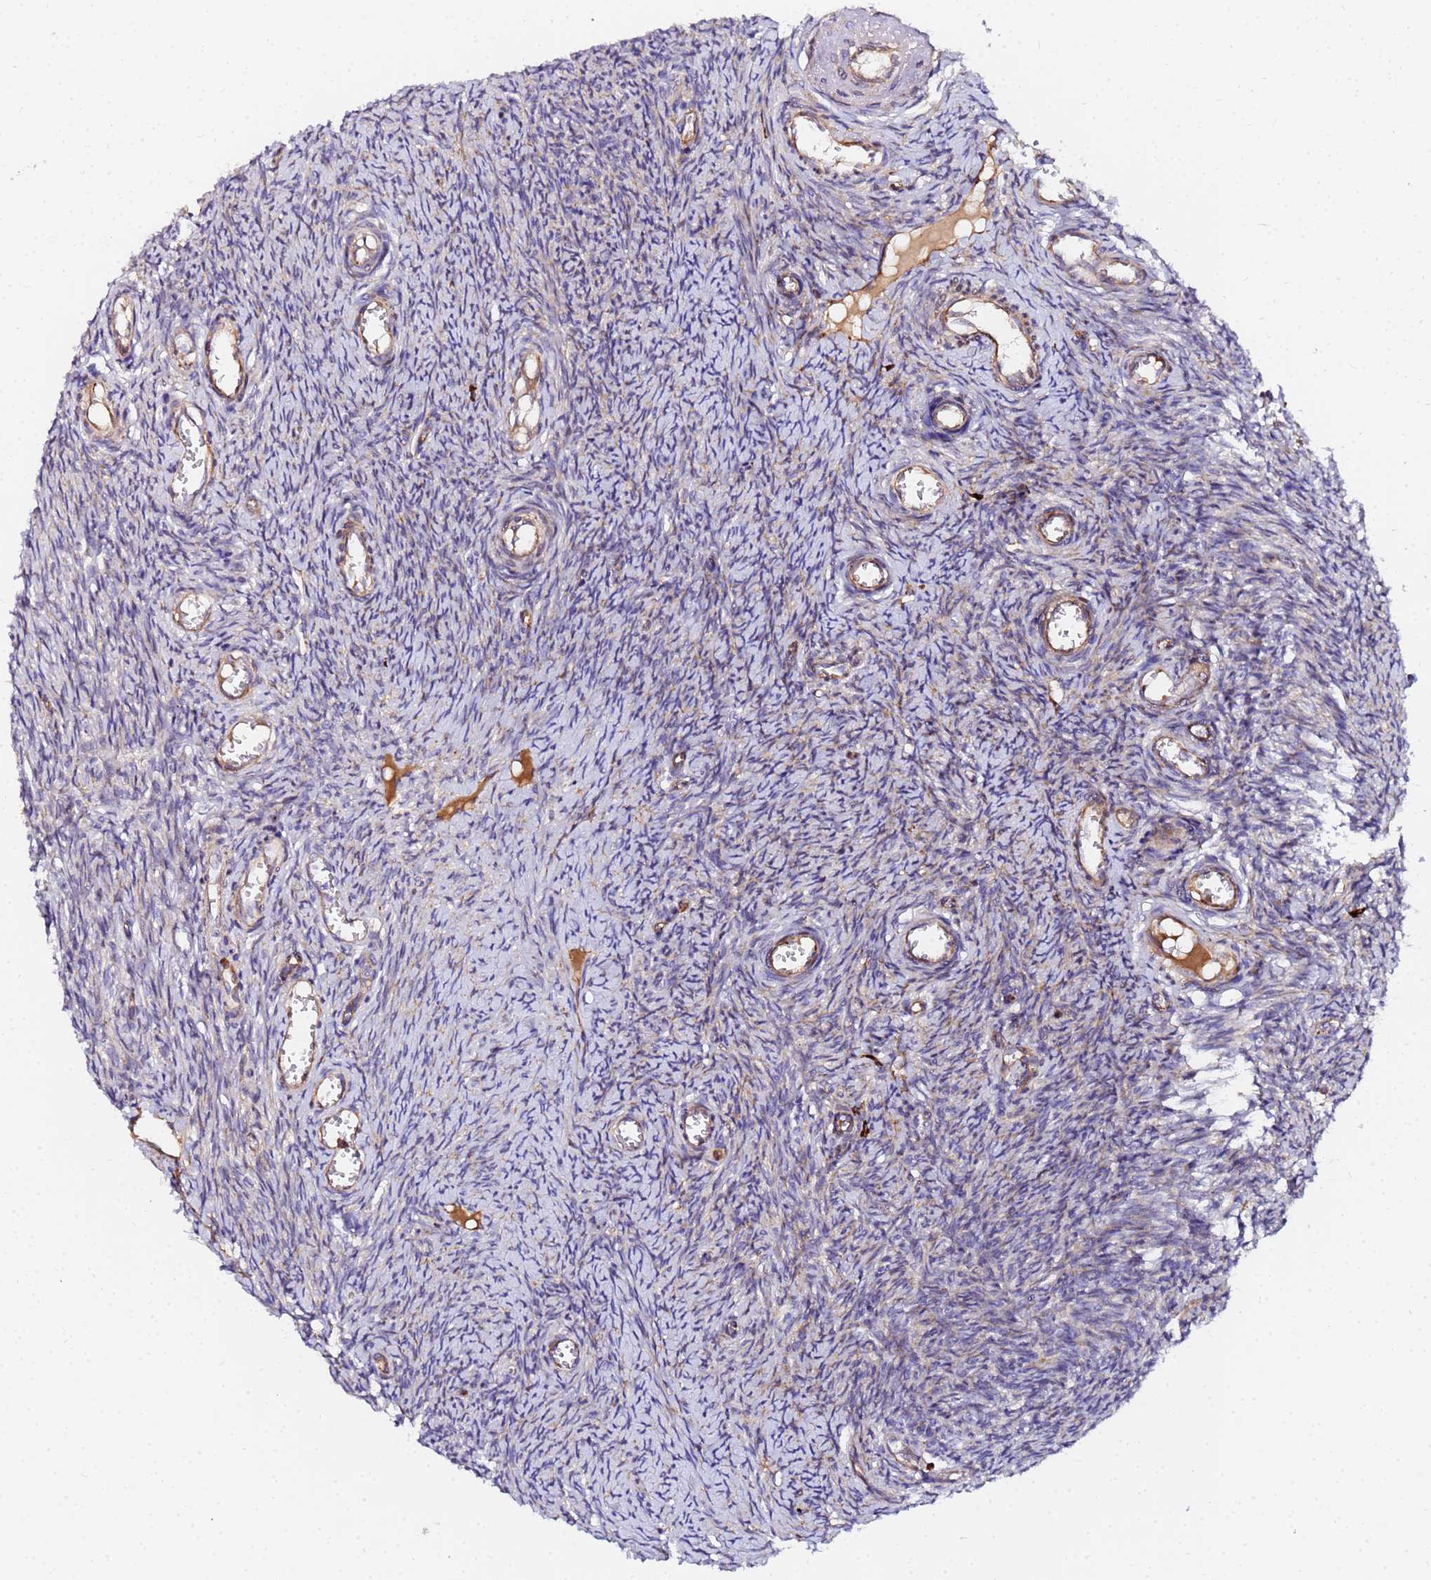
{"staining": {"intensity": "negative", "quantity": "none", "location": "none"}, "tissue": "ovary", "cell_type": "Ovarian stroma cells", "image_type": "normal", "snomed": [{"axis": "morphology", "description": "Normal tissue, NOS"}, {"axis": "topography", "description": "Ovary"}], "caption": "IHC image of normal ovary: ovary stained with DAB shows no significant protein expression in ovarian stroma cells. The staining was performed using DAB (3,3'-diaminobenzidine) to visualize the protein expression in brown, while the nuclei were stained in blue with hematoxylin (Magnification: 20x).", "gene": "POM121C", "patient": {"sex": "female", "age": 44}}